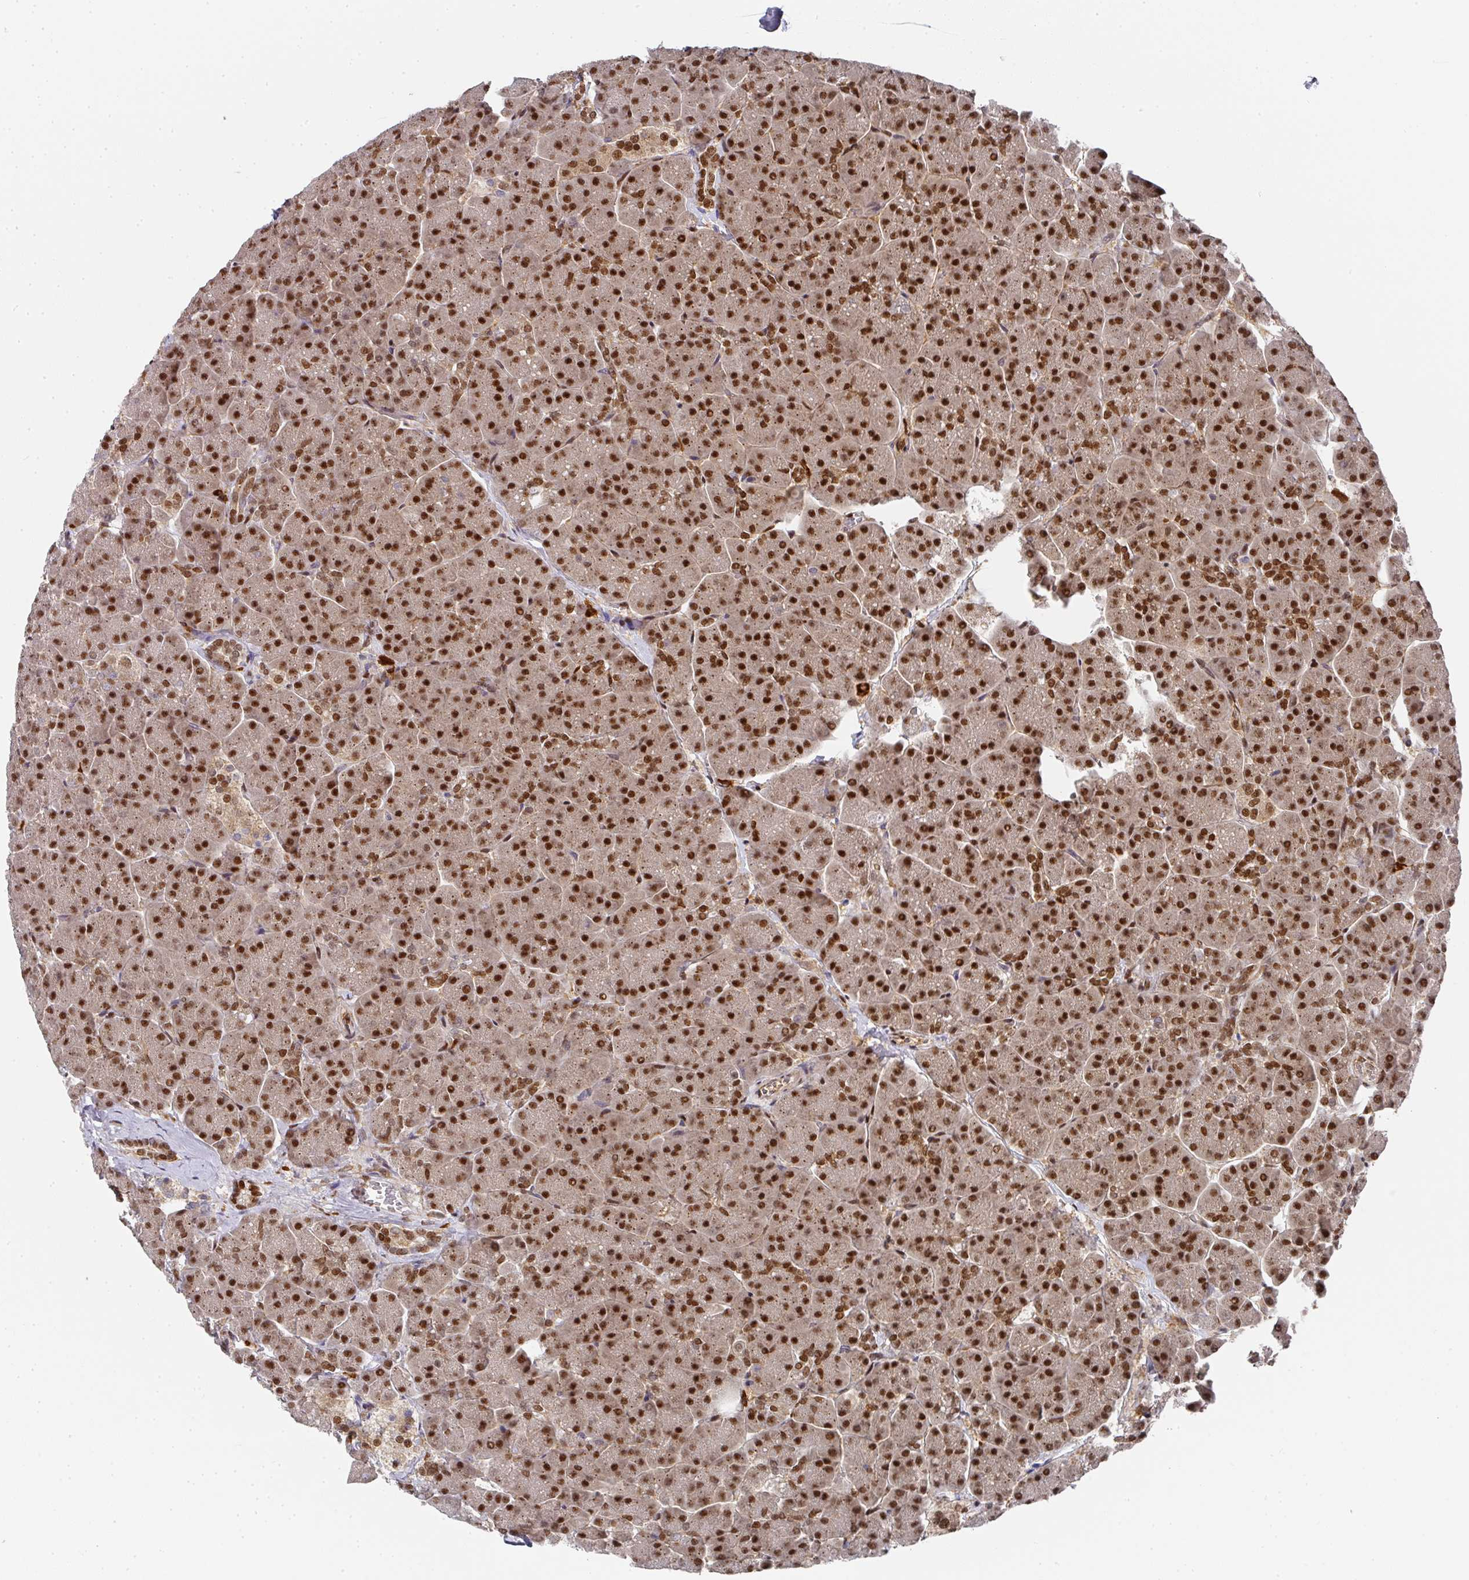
{"staining": {"intensity": "strong", "quantity": ">75%", "location": "nuclear"}, "tissue": "pancreas", "cell_type": "Exocrine glandular cells", "image_type": "normal", "snomed": [{"axis": "morphology", "description": "Normal tissue, NOS"}, {"axis": "topography", "description": "Pancreas"}, {"axis": "topography", "description": "Peripheral nerve tissue"}], "caption": "Approximately >75% of exocrine glandular cells in normal pancreas demonstrate strong nuclear protein staining as visualized by brown immunohistochemical staining.", "gene": "DIDO1", "patient": {"sex": "male", "age": 54}}